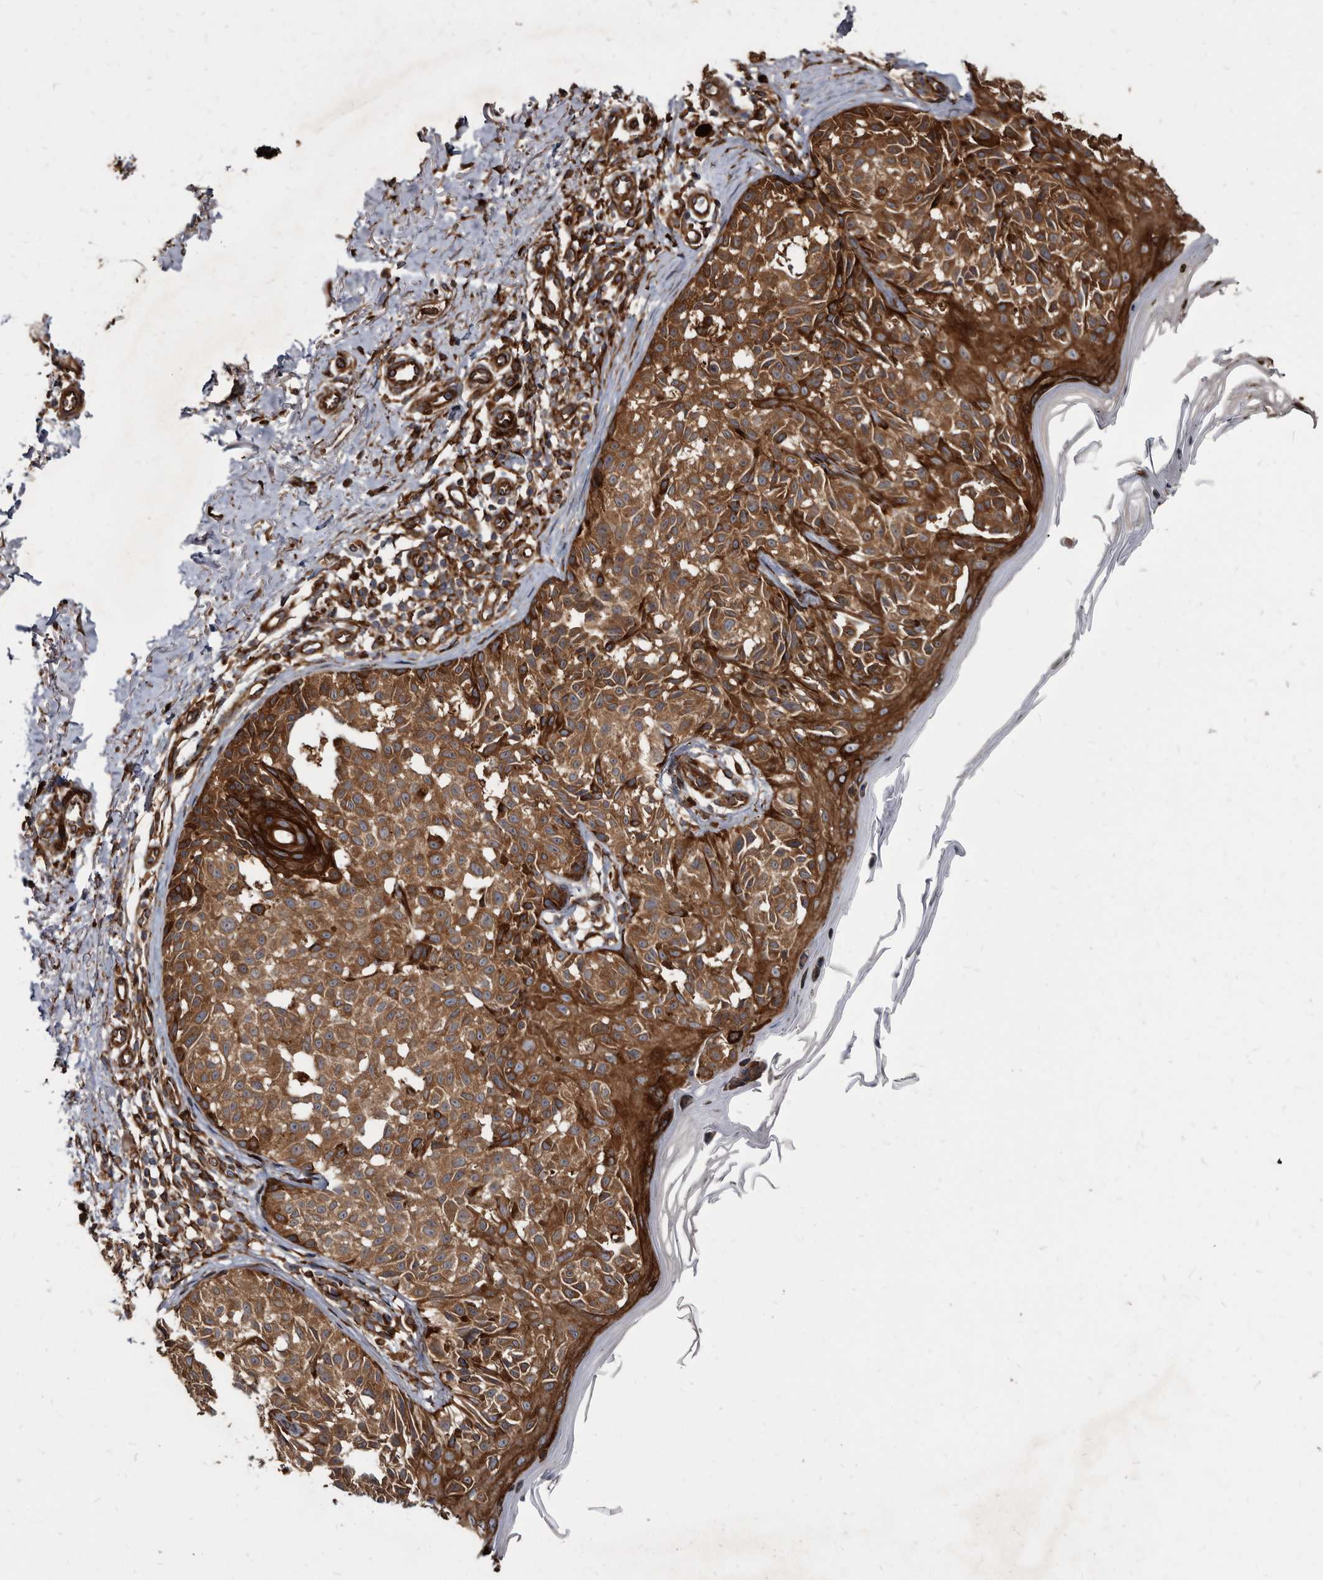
{"staining": {"intensity": "strong", "quantity": ">75%", "location": "cytoplasmic/membranous"}, "tissue": "melanoma", "cell_type": "Tumor cells", "image_type": "cancer", "snomed": [{"axis": "morphology", "description": "Malignant melanoma, NOS"}, {"axis": "topography", "description": "Skin"}], "caption": "The image shows staining of melanoma, revealing strong cytoplasmic/membranous protein staining (brown color) within tumor cells.", "gene": "KCTD20", "patient": {"sex": "female", "age": 50}}